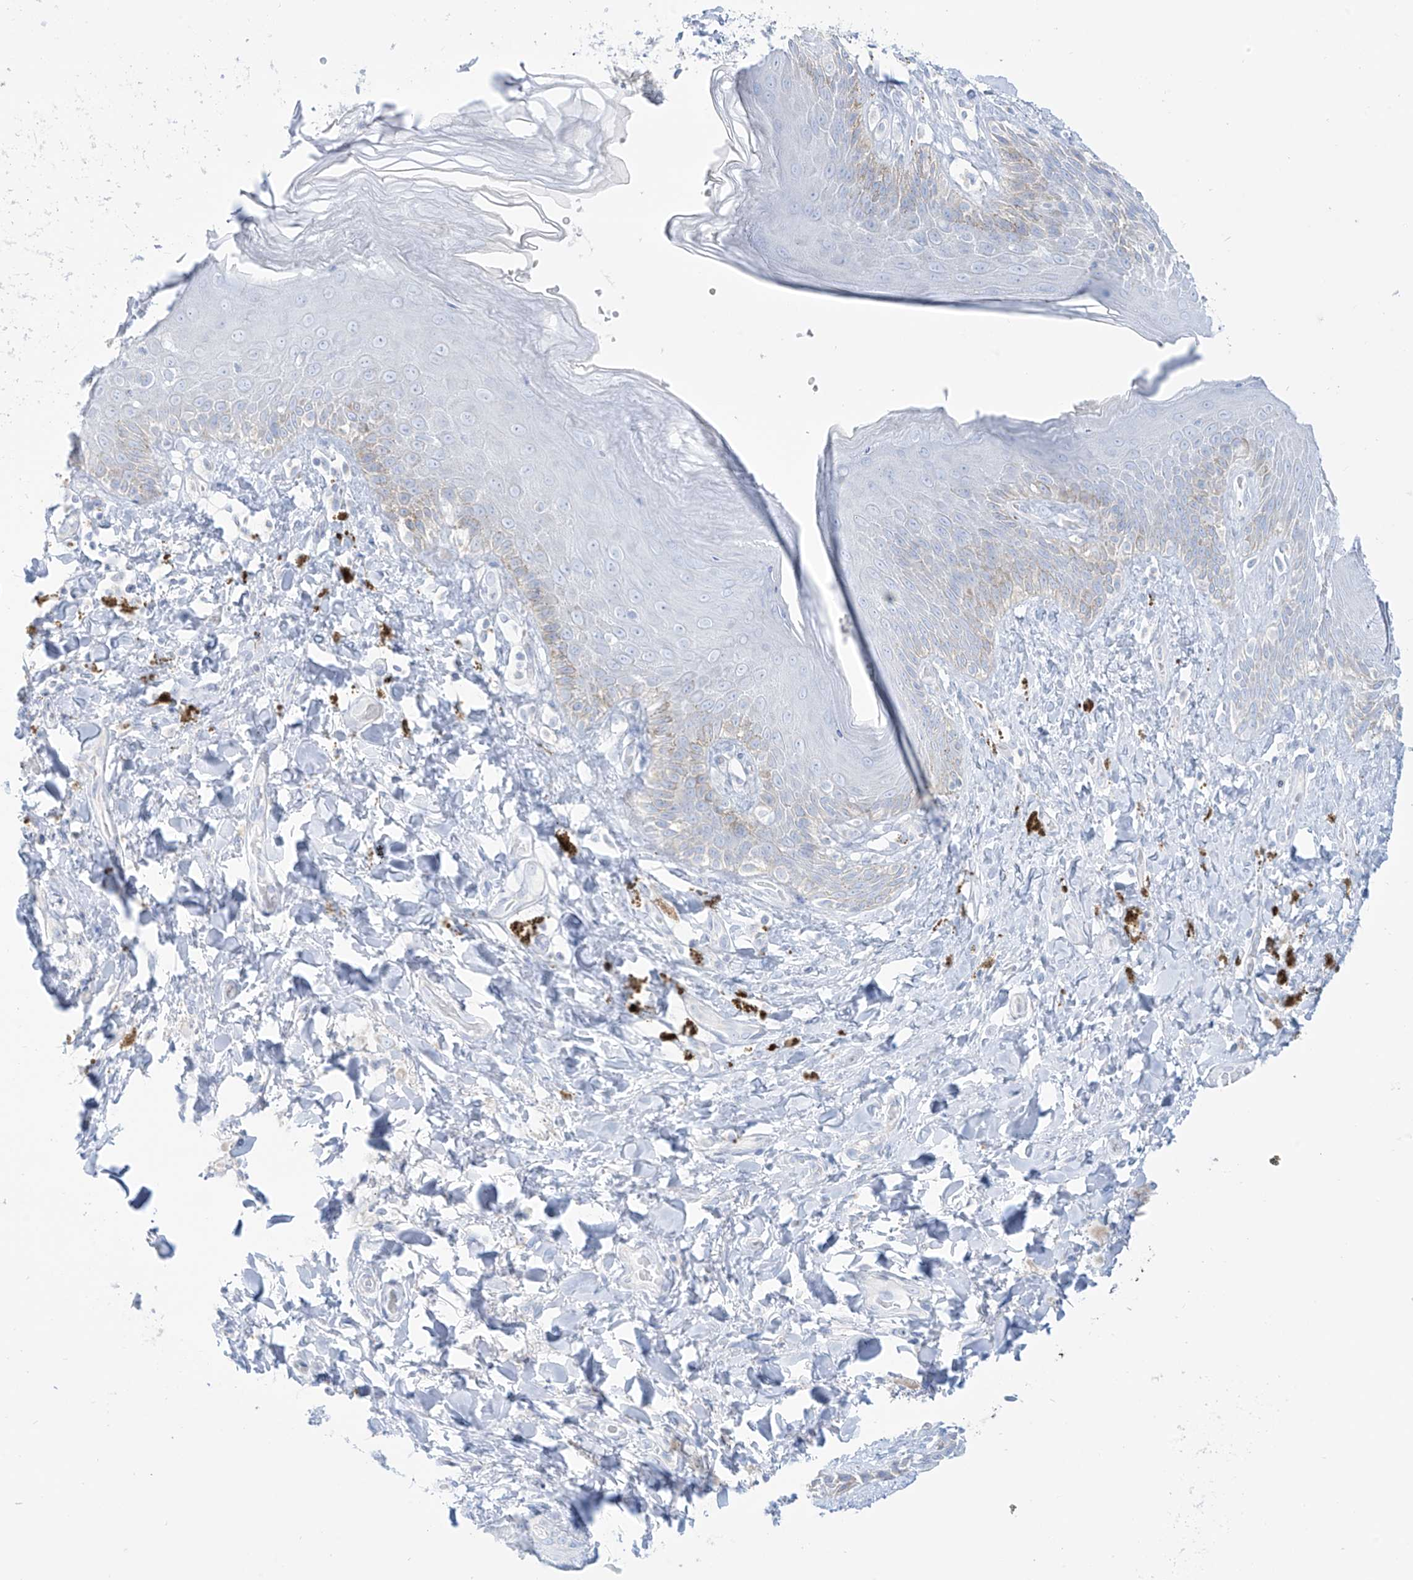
{"staining": {"intensity": "moderate", "quantity": "<25%", "location": "cytoplasmic/membranous"}, "tissue": "skin", "cell_type": "Epidermal cells", "image_type": "normal", "snomed": [{"axis": "morphology", "description": "Normal tissue, NOS"}, {"axis": "topography", "description": "Anal"}], "caption": "Protein analysis of unremarkable skin shows moderate cytoplasmic/membranous staining in approximately <25% of epidermal cells.", "gene": "SLC26A3", "patient": {"sex": "female", "age": 78}}